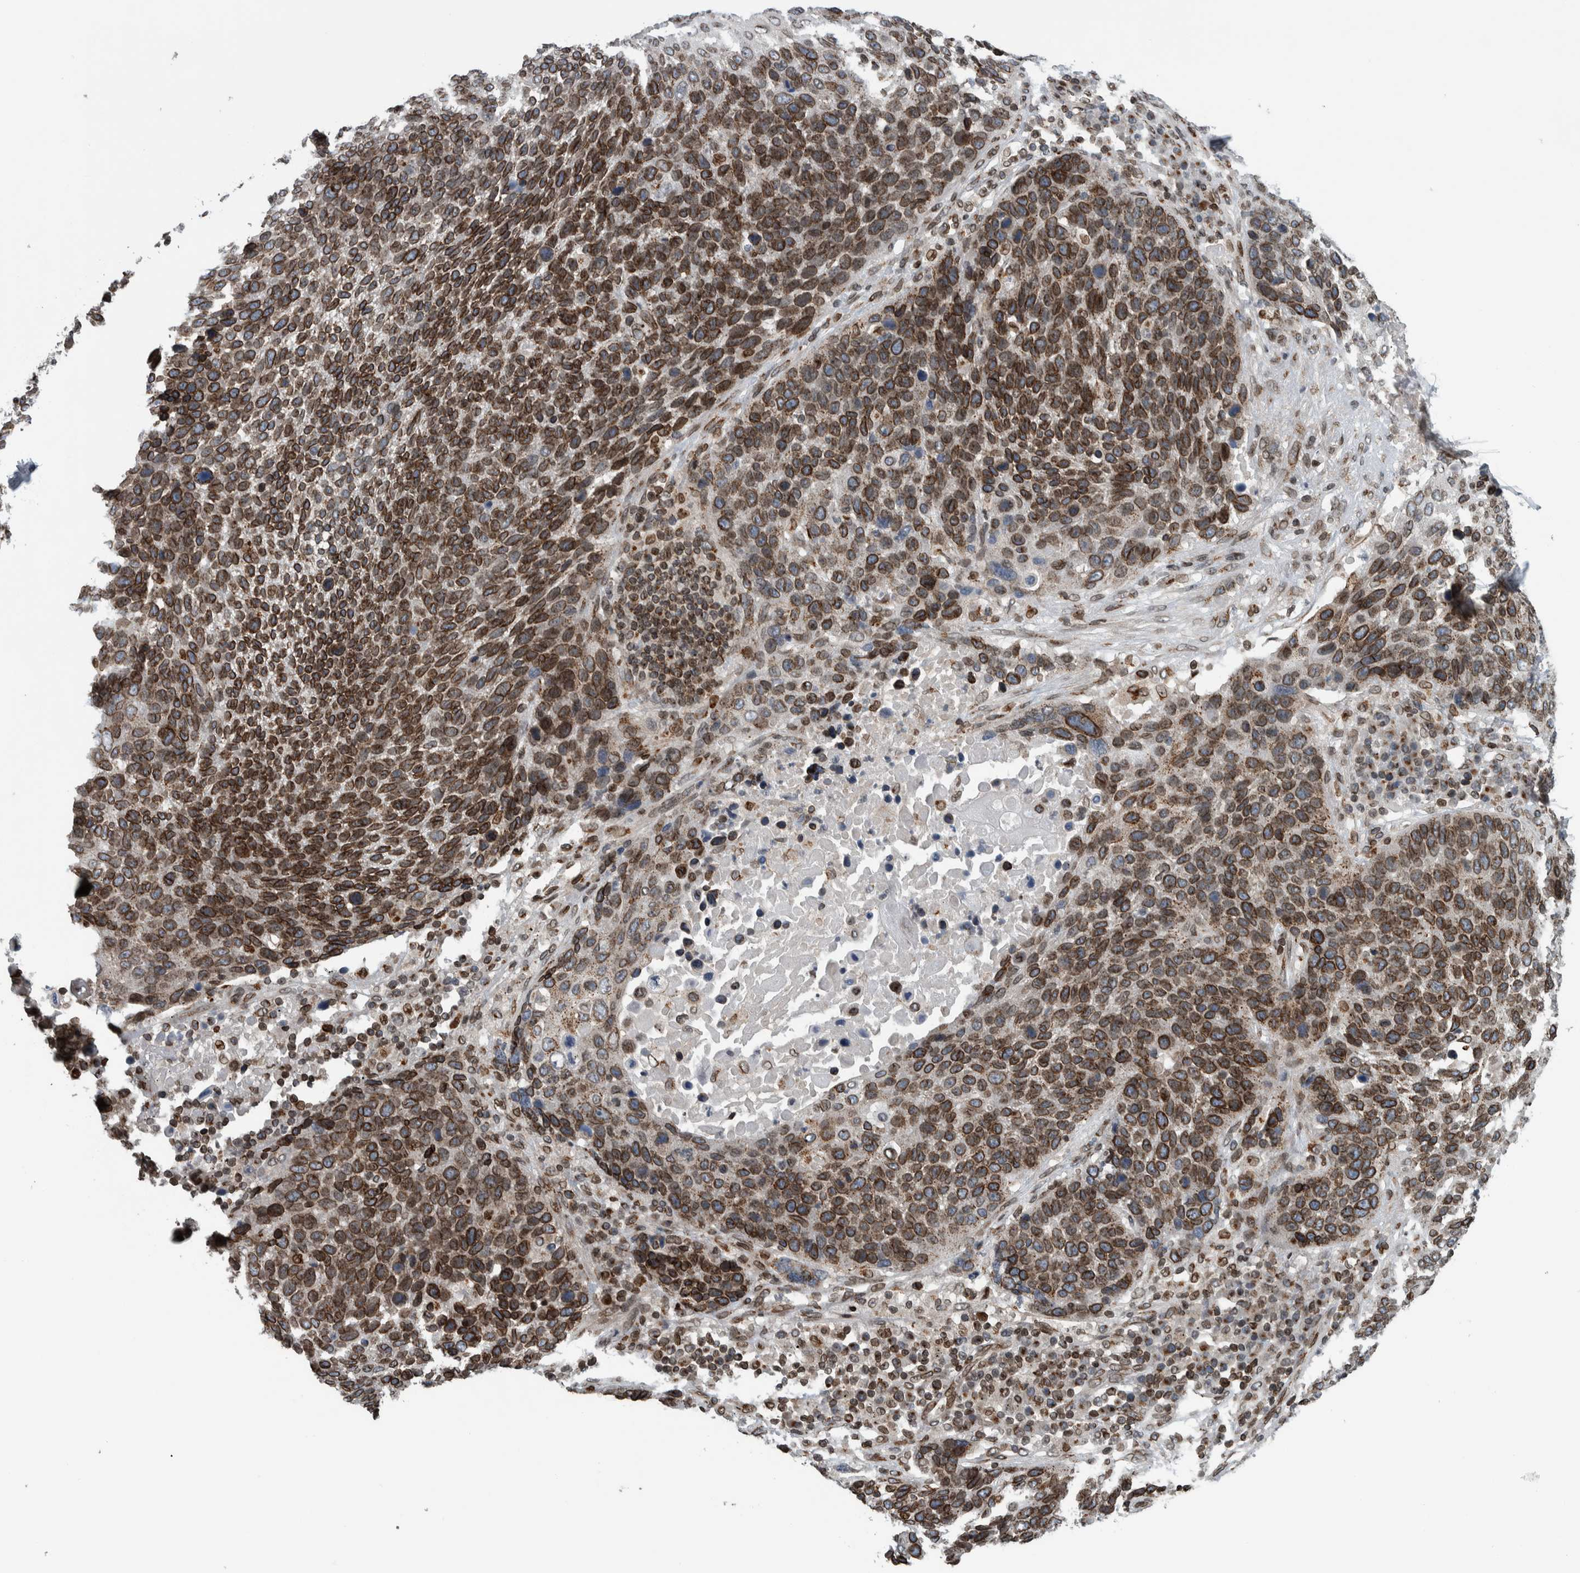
{"staining": {"intensity": "moderate", "quantity": ">75%", "location": "cytoplasmic/membranous,nuclear"}, "tissue": "lung cancer", "cell_type": "Tumor cells", "image_type": "cancer", "snomed": [{"axis": "morphology", "description": "Squamous cell carcinoma, NOS"}, {"axis": "topography", "description": "Lung"}], "caption": "Lung squamous cell carcinoma stained with DAB IHC demonstrates medium levels of moderate cytoplasmic/membranous and nuclear expression in about >75% of tumor cells. The protein is shown in brown color, while the nuclei are stained blue.", "gene": "FAM135B", "patient": {"sex": "male", "age": 66}}